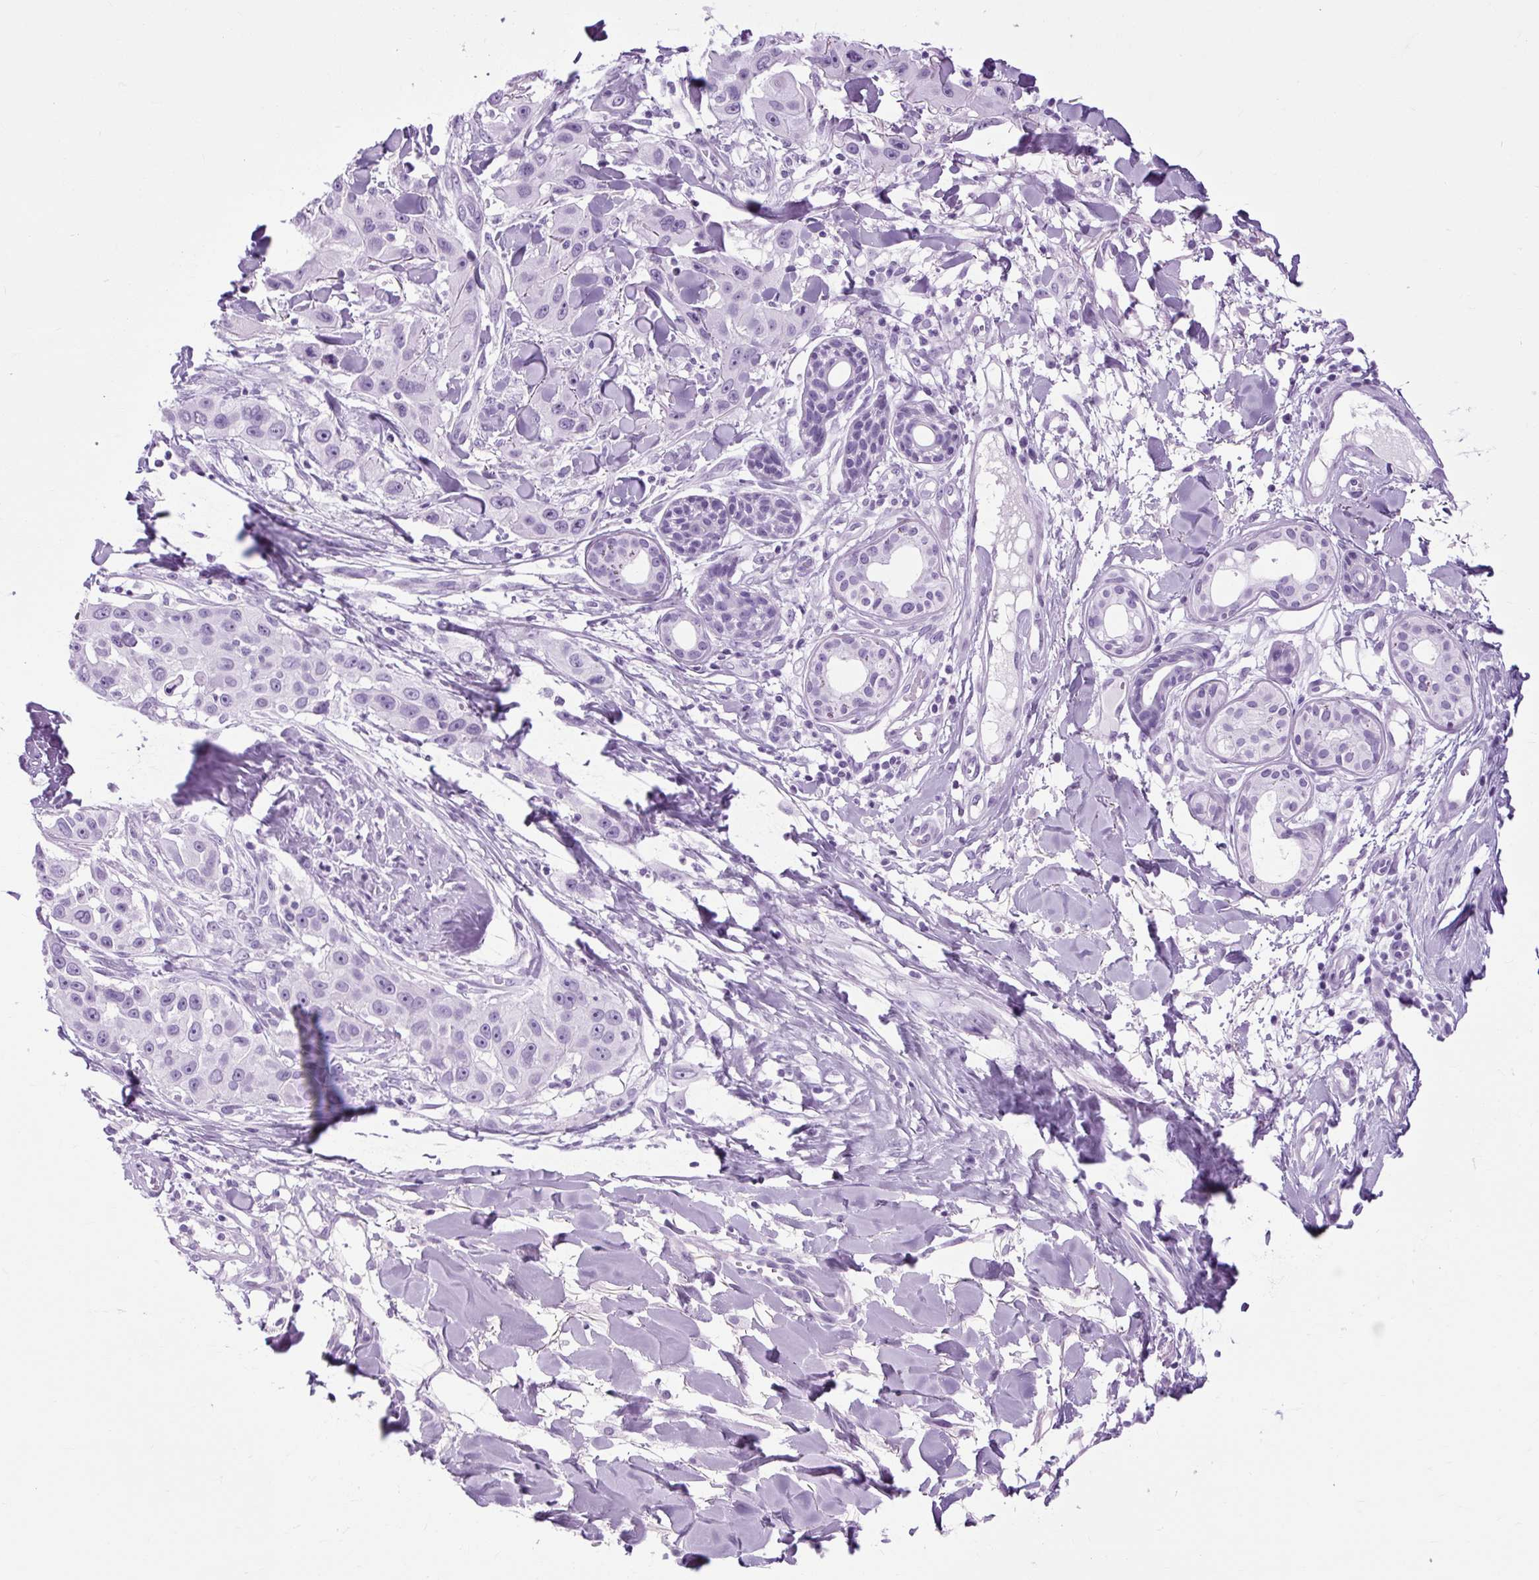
{"staining": {"intensity": "negative", "quantity": "none", "location": "none"}, "tissue": "skin cancer", "cell_type": "Tumor cells", "image_type": "cancer", "snomed": [{"axis": "morphology", "description": "Squamous cell carcinoma, NOS"}, {"axis": "topography", "description": "Skin"}], "caption": "Immunohistochemistry (IHC) histopathology image of human skin squamous cell carcinoma stained for a protein (brown), which reveals no staining in tumor cells. (DAB immunohistochemistry, high magnification).", "gene": "B3GNT4", "patient": {"sex": "male", "age": 63}}